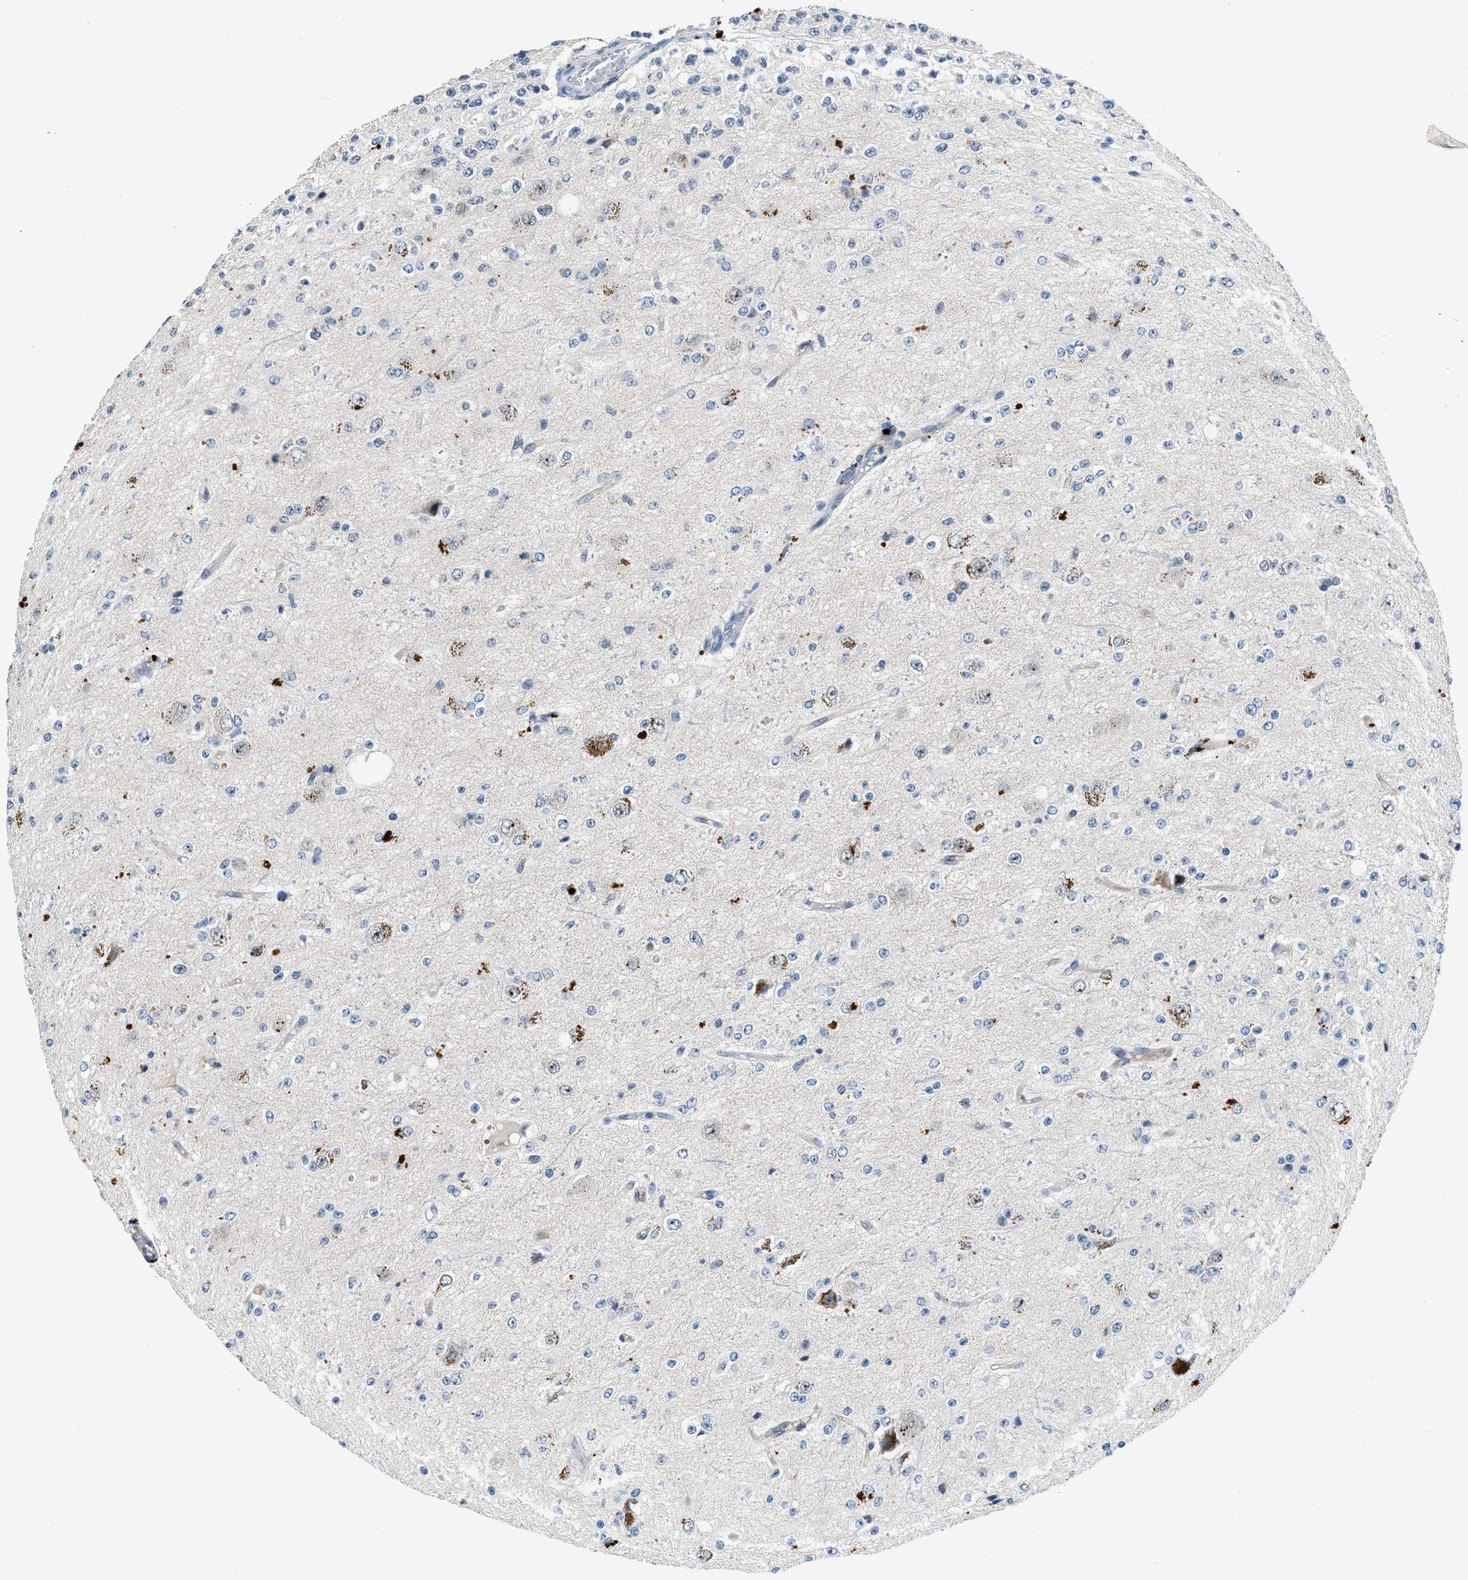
{"staining": {"intensity": "negative", "quantity": "none", "location": "none"}, "tissue": "glioma", "cell_type": "Tumor cells", "image_type": "cancer", "snomed": [{"axis": "morphology", "description": "Glioma, malignant, High grade"}, {"axis": "topography", "description": "pancreas cauda"}], "caption": "Tumor cells show no significant expression in malignant high-grade glioma.", "gene": "SLCO2A1", "patient": {"sex": "male", "age": 60}}